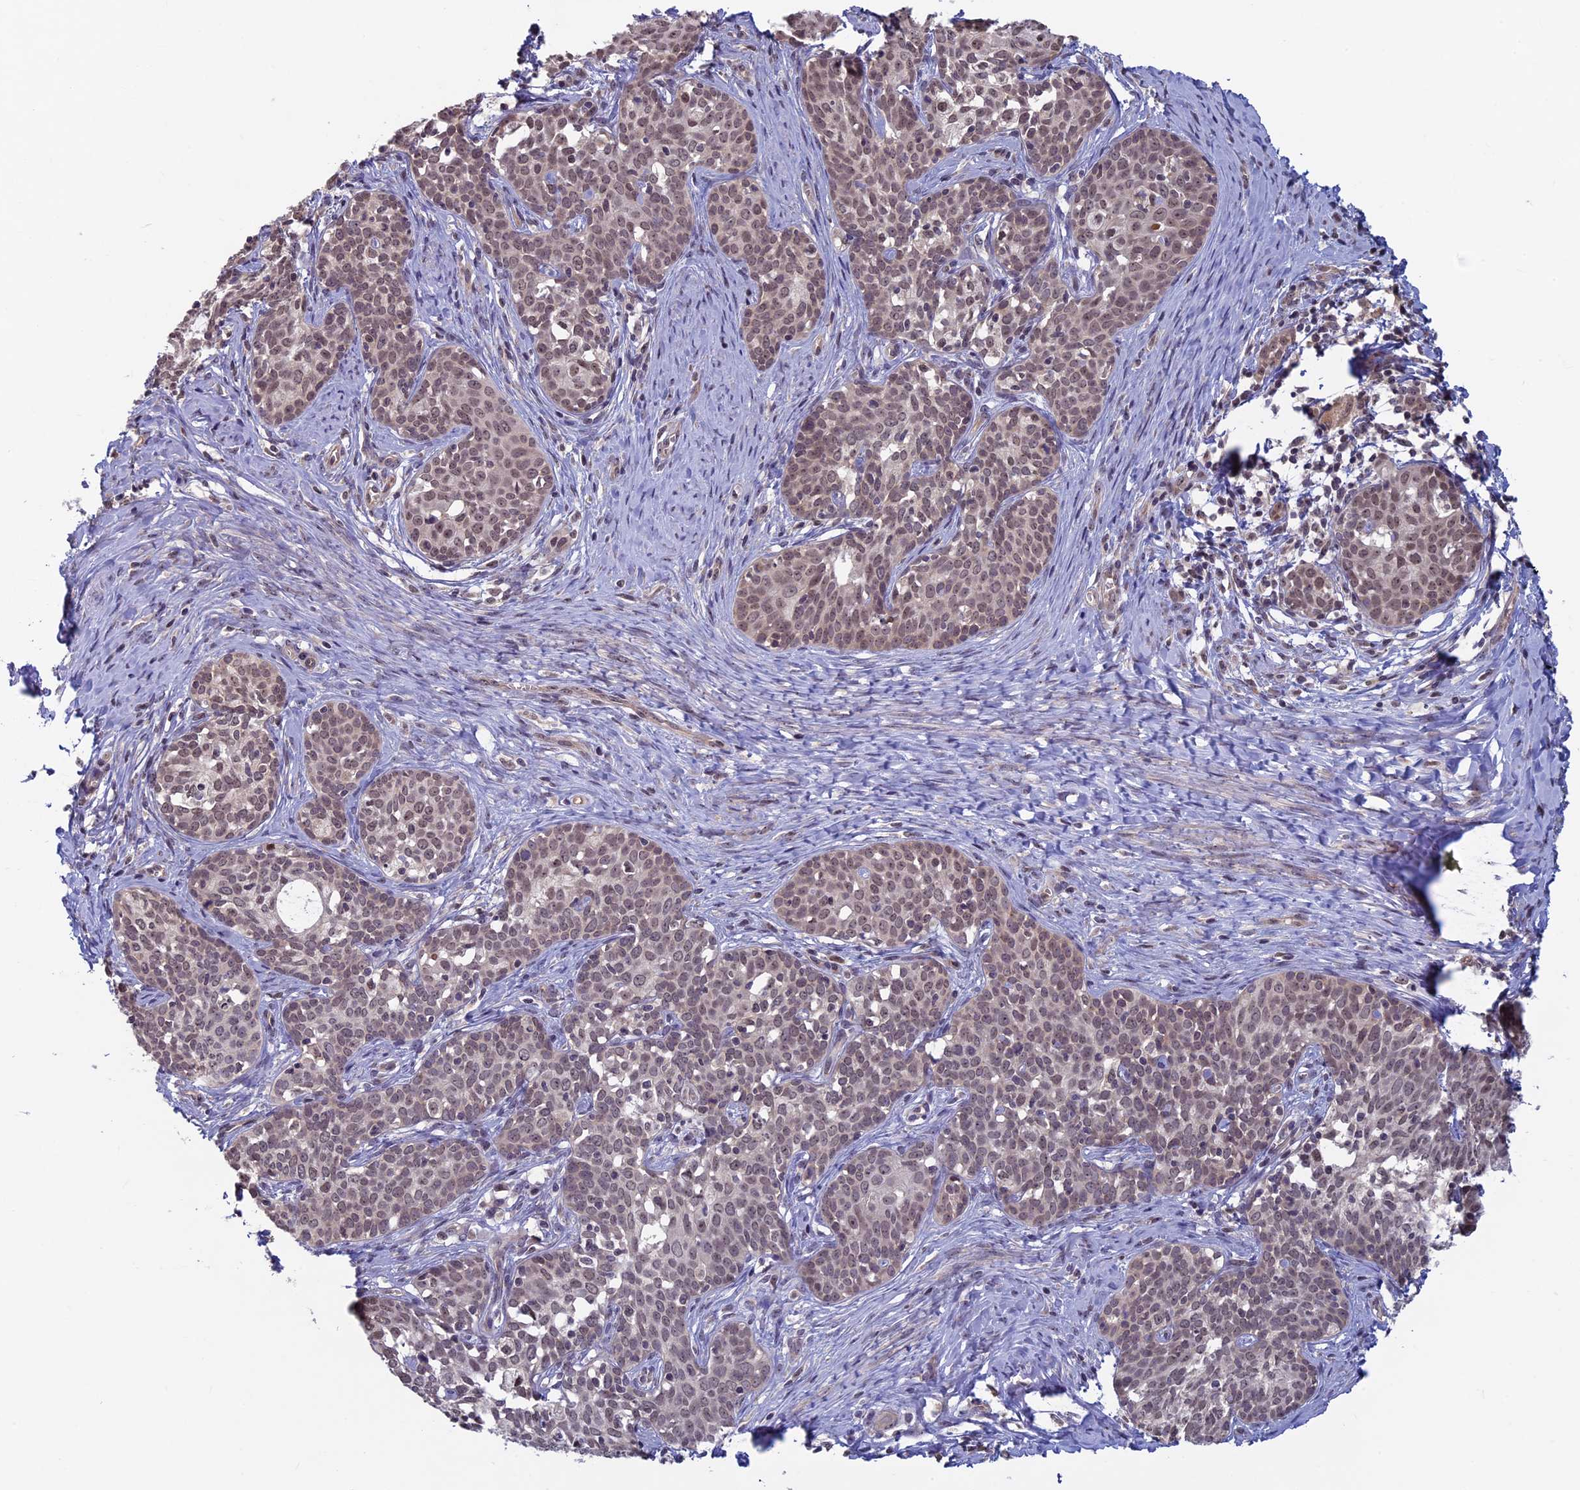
{"staining": {"intensity": "moderate", "quantity": "25%-75%", "location": "nuclear"}, "tissue": "cervical cancer", "cell_type": "Tumor cells", "image_type": "cancer", "snomed": [{"axis": "morphology", "description": "Squamous cell carcinoma, NOS"}, {"axis": "topography", "description": "Cervix"}], "caption": "A photomicrograph of human squamous cell carcinoma (cervical) stained for a protein shows moderate nuclear brown staining in tumor cells. (IHC, brightfield microscopy, high magnification).", "gene": "SPIRE1", "patient": {"sex": "female", "age": 52}}